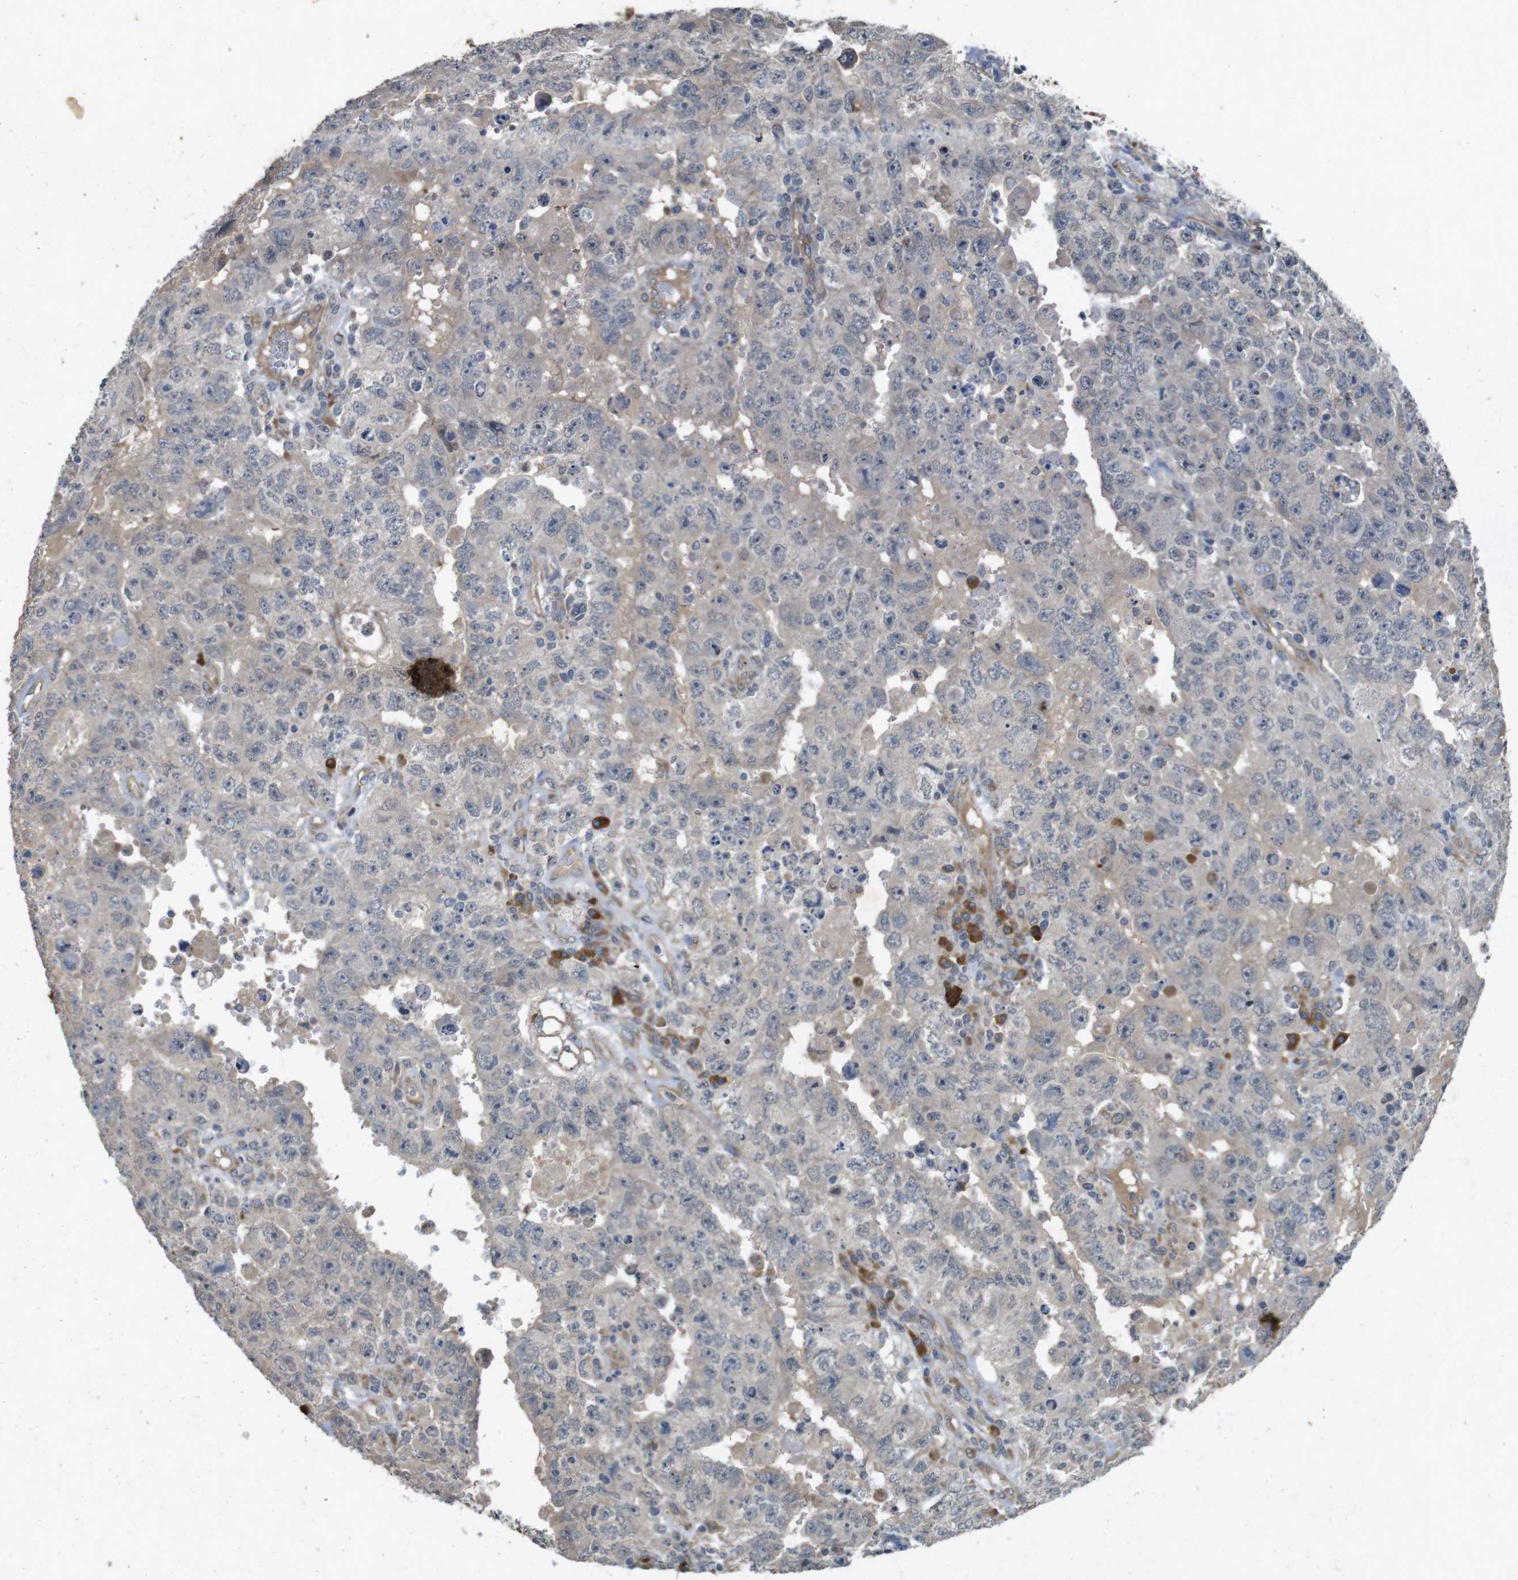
{"staining": {"intensity": "negative", "quantity": "none", "location": "none"}, "tissue": "testis cancer", "cell_type": "Tumor cells", "image_type": "cancer", "snomed": [{"axis": "morphology", "description": "Carcinoma, Embryonal, NOS"}, {"axis": "topography", "description": "Testis"}], "caption": "This is an immunohistochemistry (IHC) histopathology image of human testis embryonal carcinoma. There is no staining in tumor cells.", "gene": "FLCN", "patient": {"sex": "male", "age": 26}}